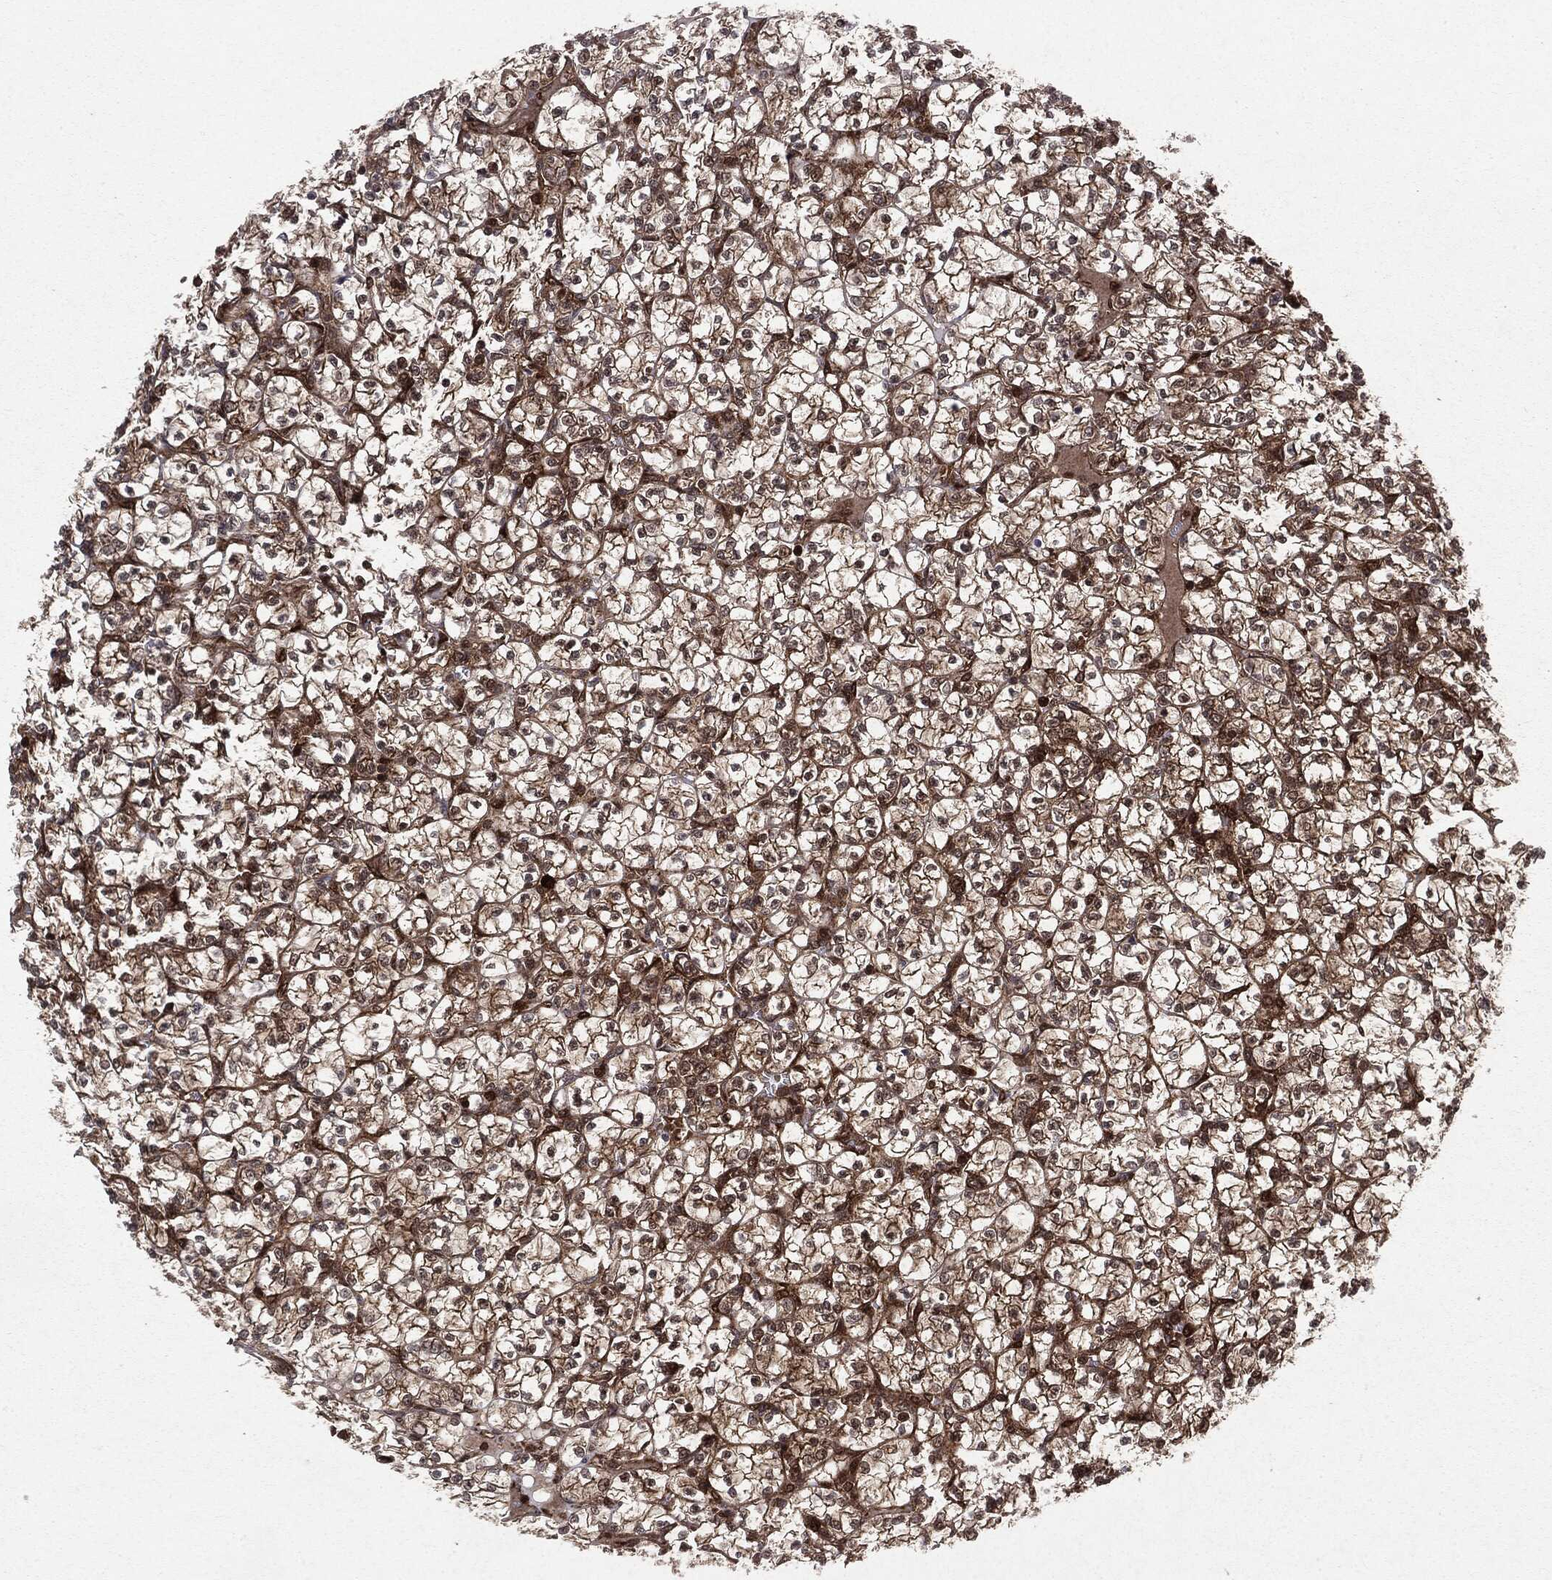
{"staining": {"intensity": "strong", "quantity": "25%-75%", "location": "cytoplasmic/membranous"}, "tissue": "renal cancer", "cell_type": "Tumor cells", "image_type": "cancer", "snomed": [{"axis": "morphology", "description": "Adenocarcinoma, NOS"}, {"axis": "topography", "description": "Kidney"}], "caption": "A brown stain highlights strong cytoplasmic/membranous staining of a protein in renal cancer (adenocarcinoma) tumor cells.", "gene": "OTUB1", "patient": {"sex": "female", "age": 89}}